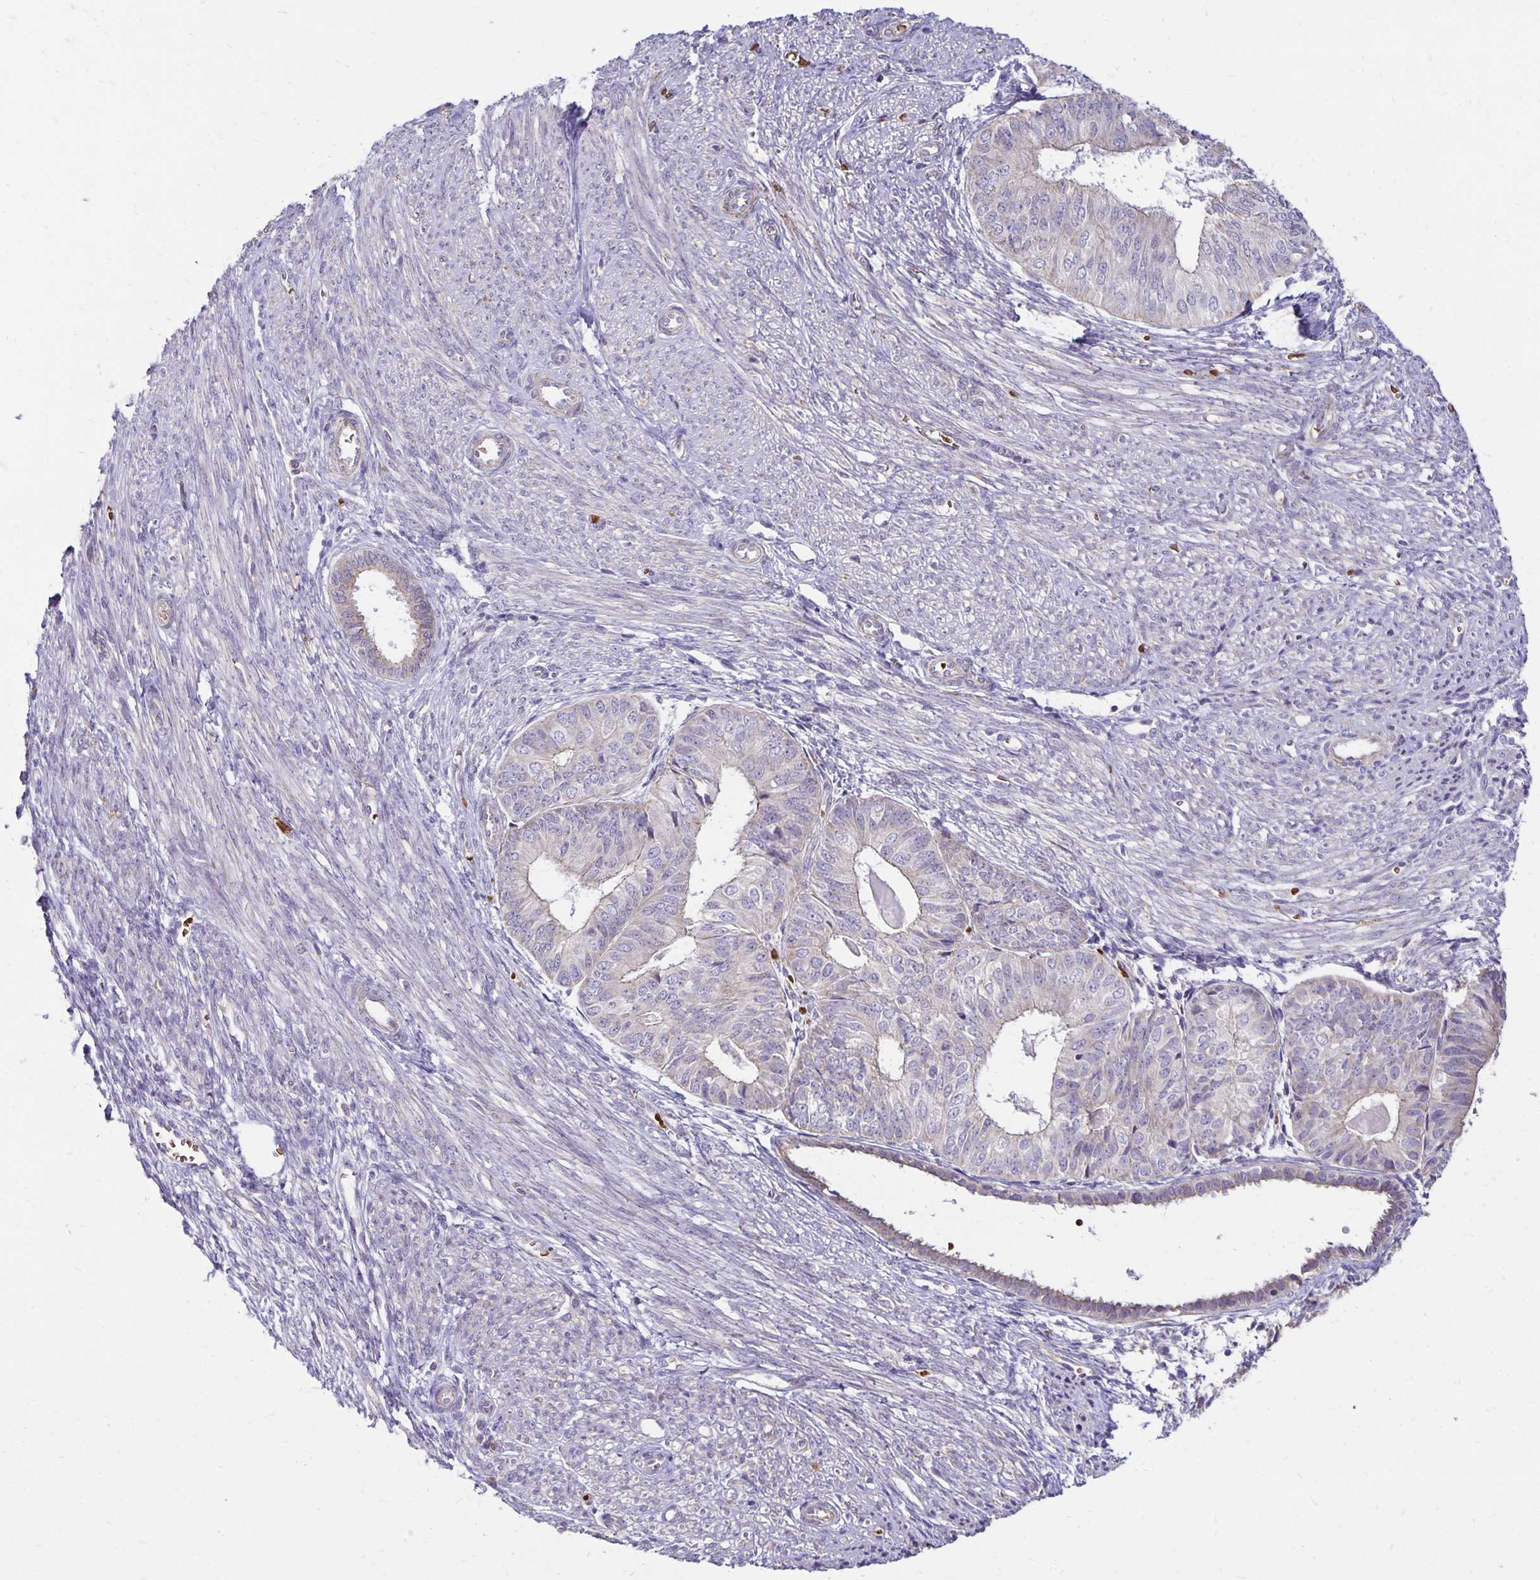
{"staining": {"intensity": "negative", "quantity": "none", "location": "none"}, "tissue": "endometrial cancer", "cell_type": "Tumor cells", "image_type": "cancer", "snomed": [{"axis": "morphology", "description": "Adenocarcinoma, NOS"}, {"axis": "topography", "description": "Endometrium"}], "caption": "The micrograph shows no significant staining in tumor cells of adenocarcinoma (endometrial).", "gene": "FN3K", "patient": {"sex": "female", "age": 58}}